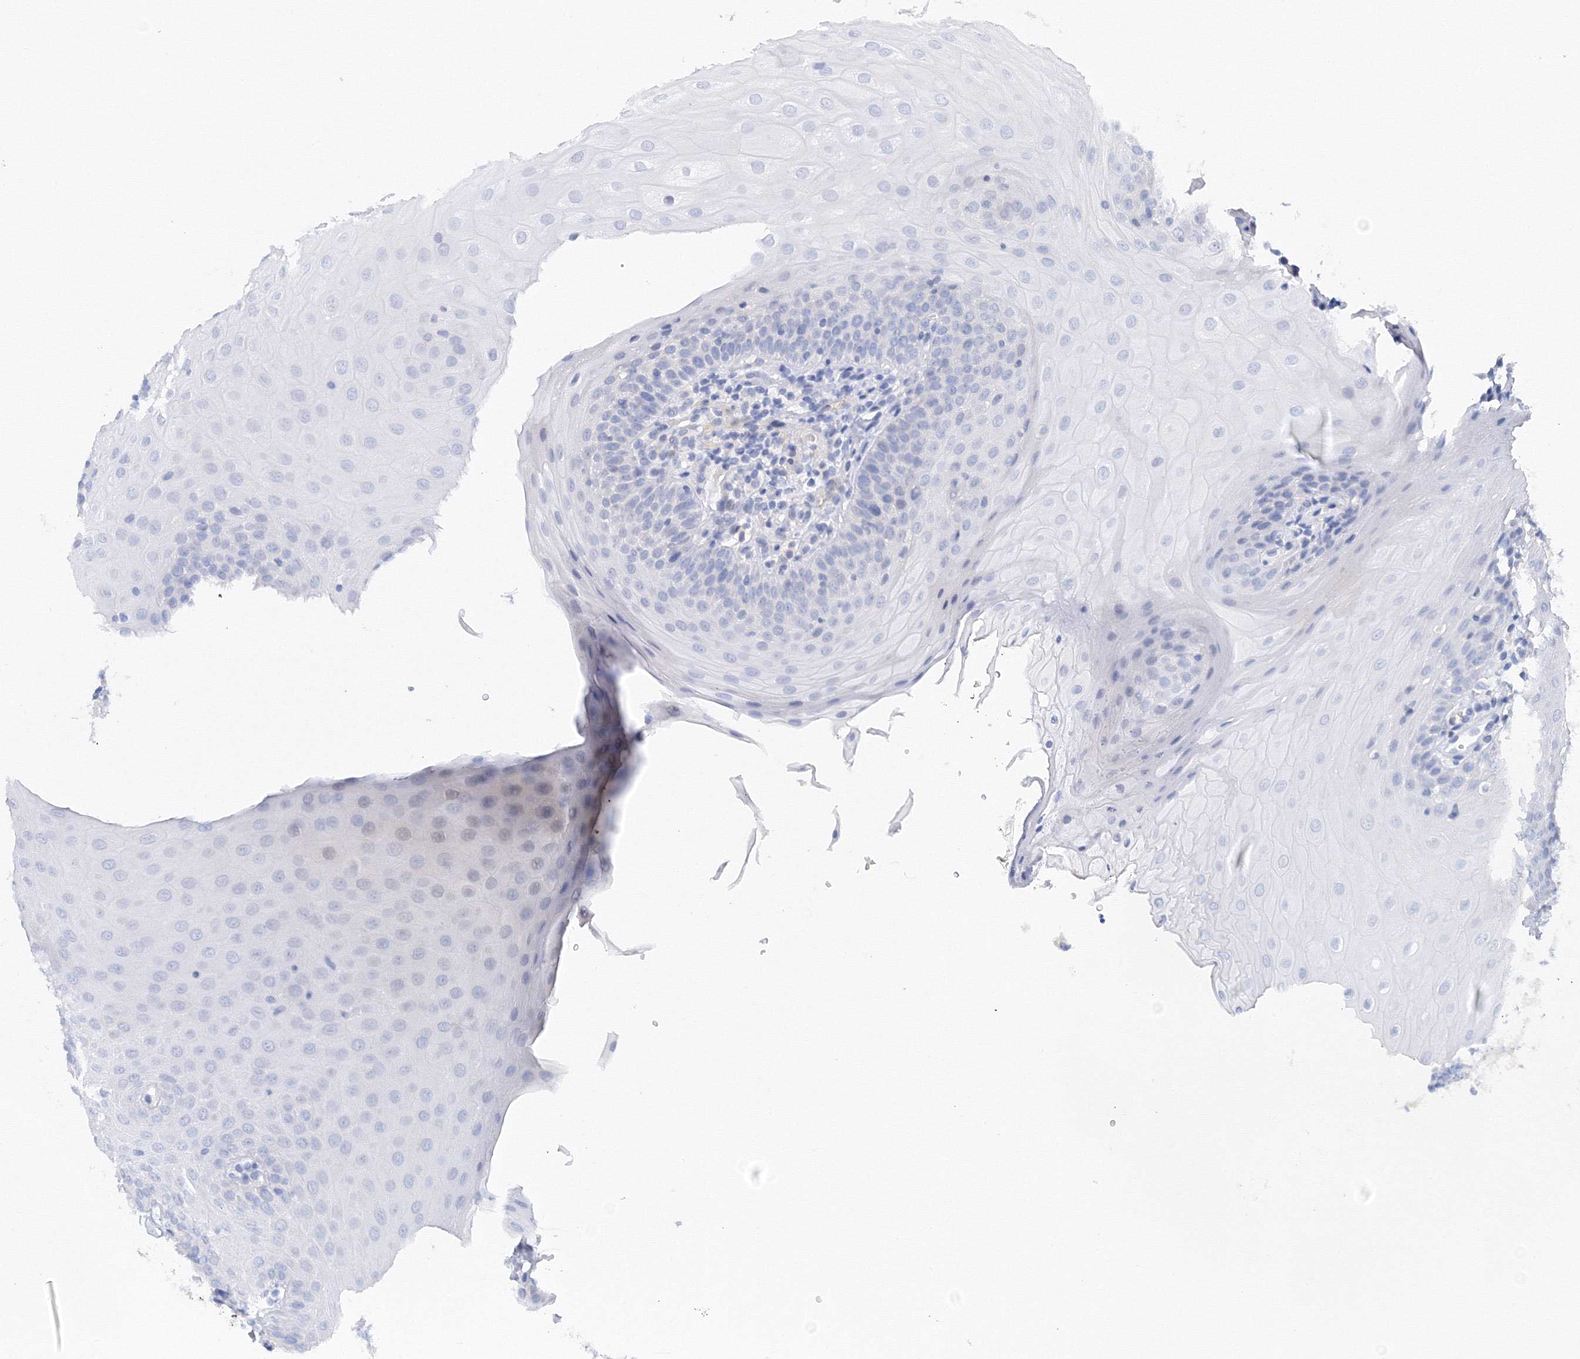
{"staining": {"intensity": "negative", "quantity": "none", "location": "none"}, "tissue": "oral mucosa", "cell_type": "Squamous epithelial cells", "image_type": "normal", "snomed": [{"axis": "morphology", "description": "Normal tissue, NOS"}, {"axis": "topography", "description": "Oral tissue"}], "caption": "Immunohistochemistry (IHC) photomicrograph of benign human oral mucosa stained for a protein (brown), which demonstrates no positivity in squamous epithelial cells.", "gene": "TAMM41", "patient": {"sex": "female", "age": 68}}